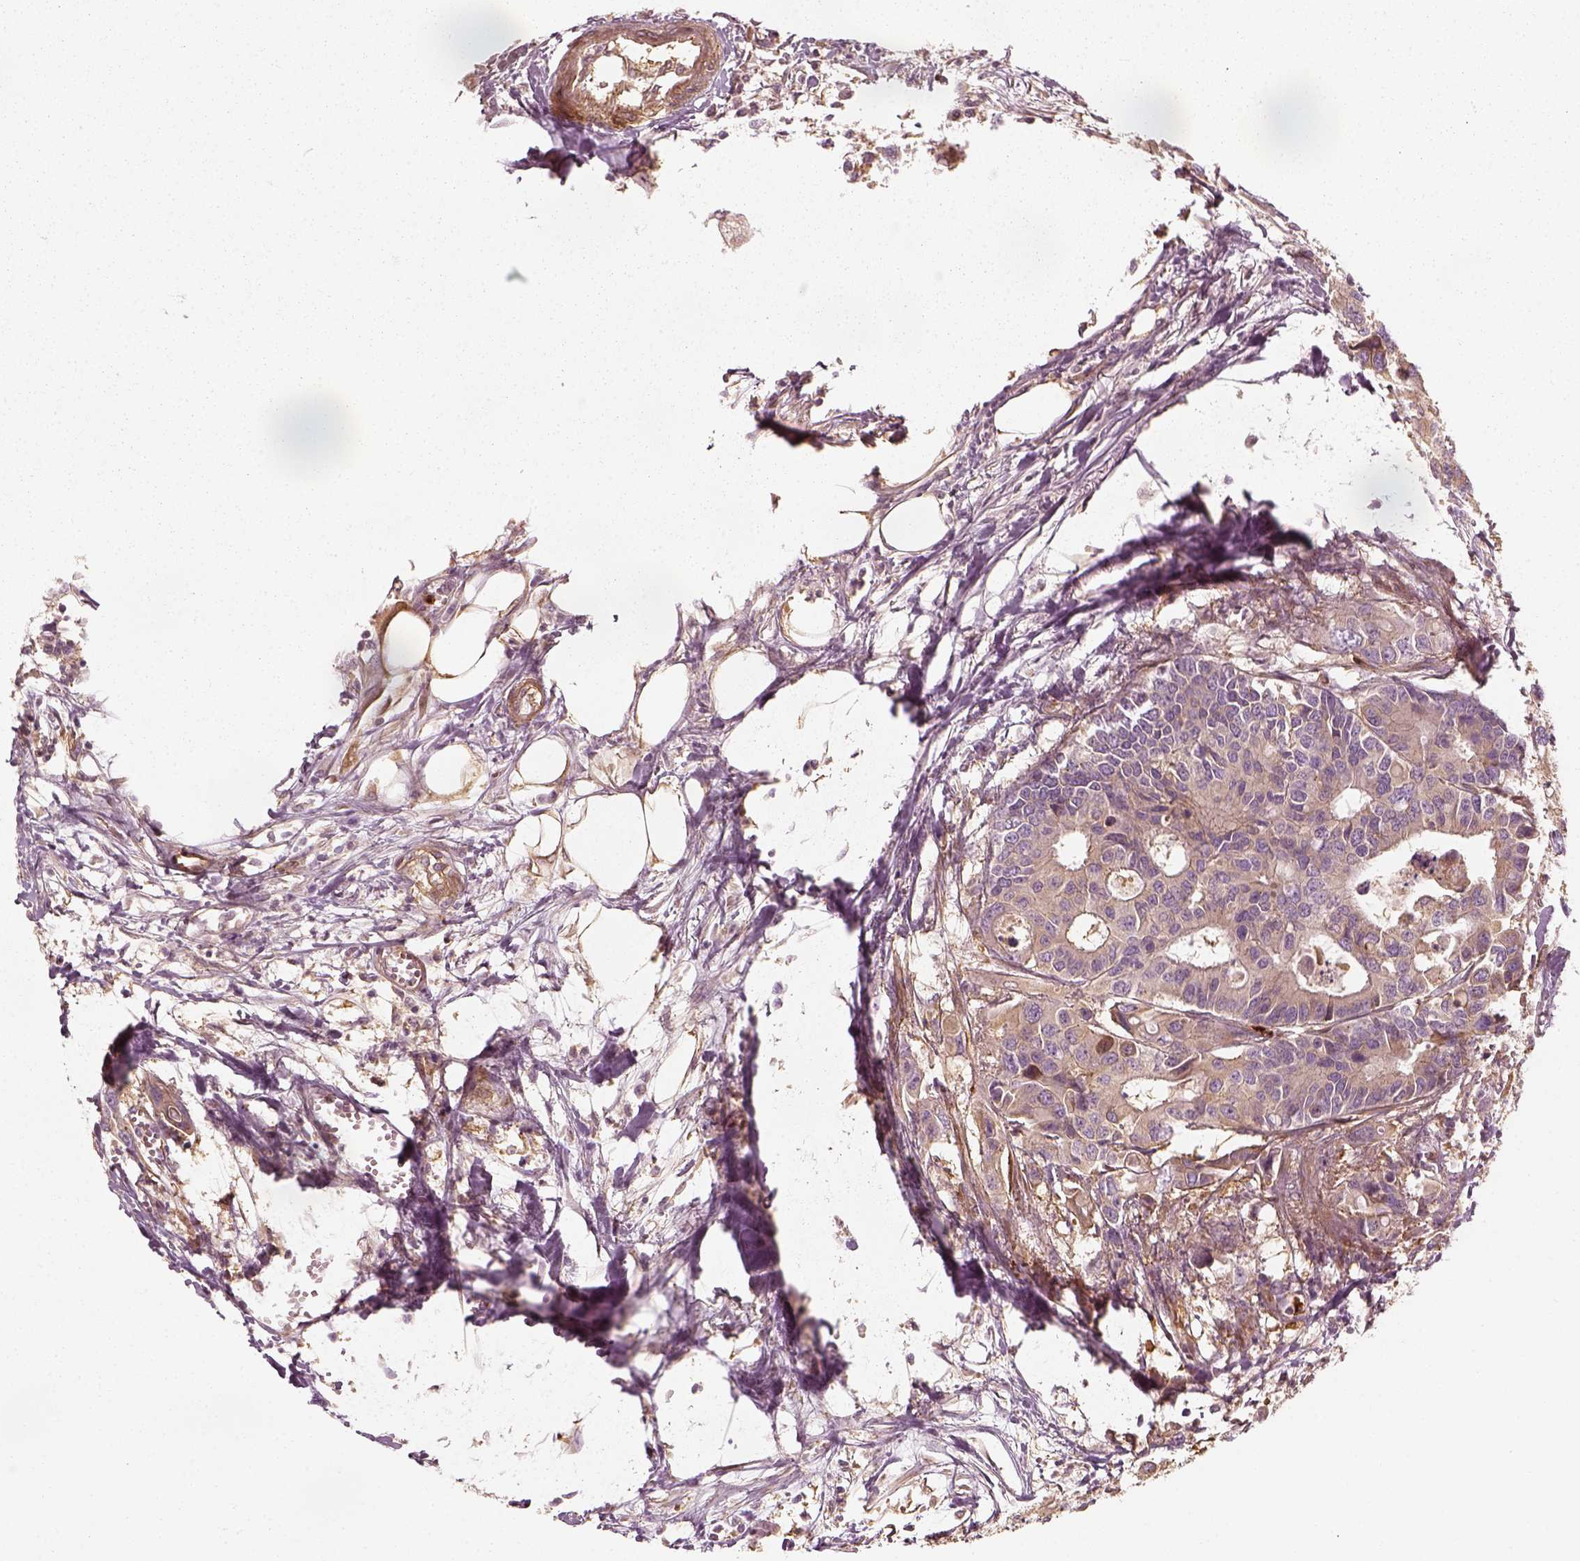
{"staining": {"intensity": "negative", "quantity": "none", "location": "none"}, "tissue": "colorectal cancer", "cell_type": "Tumor cells", "image_type": "cancer", "snomed": [{"axis": "morphology", "description": "Adenocarcinoma, NOS"}, {"axis": "topography", "description": "Colon"}], "caption": "This micrograph is of adenocarcinoma (colorectal) stained with immunohistochemistry (IHC) to label a protein in brown with the nuclei are counter-stained blue. There is no expression in tumor cells. (Stains: DAB (3,3'-diaminobenzidine) immunohistochemistry with hematoxylin counter stain, Microscopy: brightfield microscopy at high magnification).", "gene": "NPTN", "patient": {"sex": "male", "age": 77}}